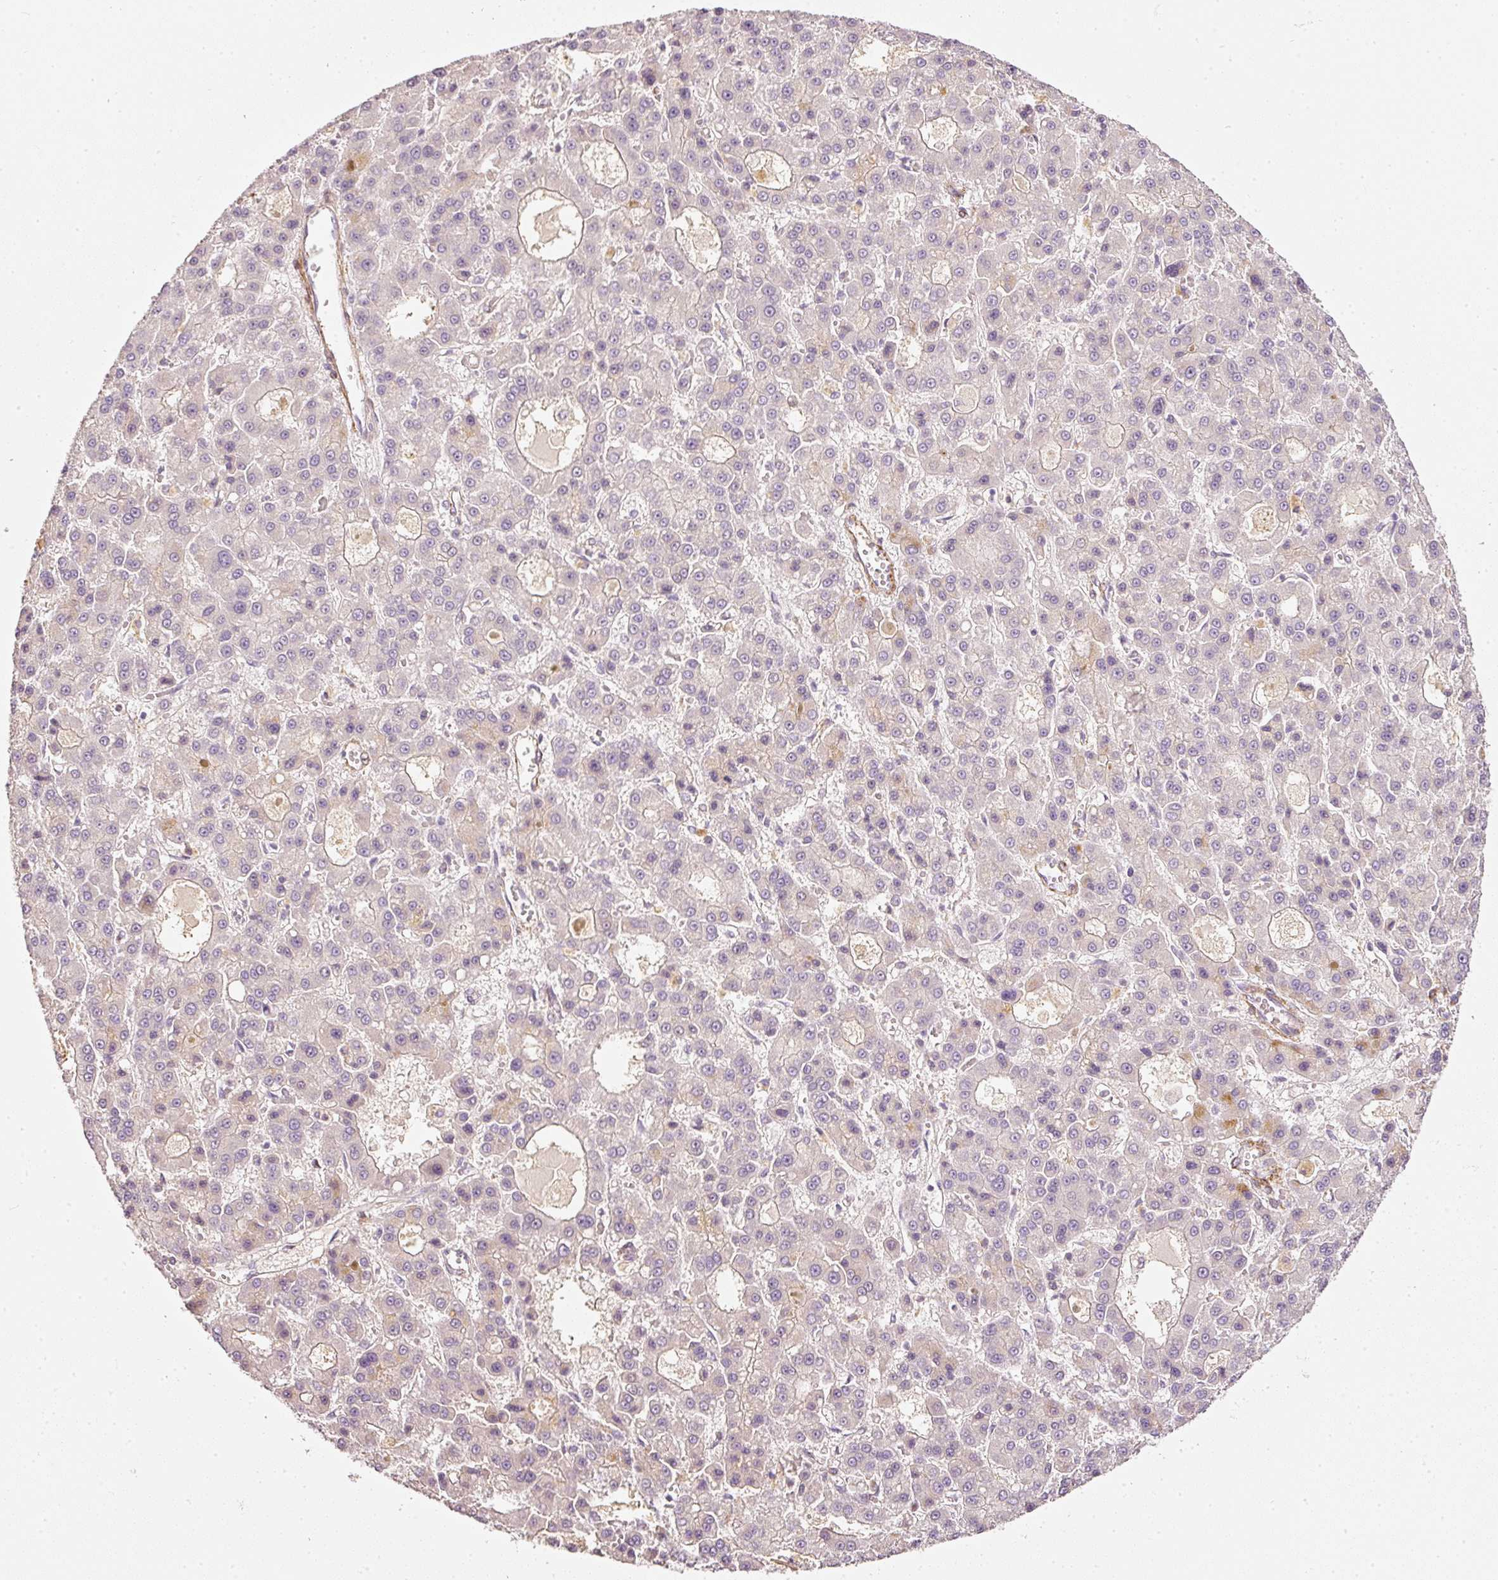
{"staining": {"intensity": "negative", "quantity": "none", "location": "none"}, "tissue": "liver cancer", "cell_type": "Tumor cells", "image_type": "cancer", "snomed": [{"axis": "morphology", "description": "Carcinoma, Hepatocellular, NOS"}, {"axis": "topography", "description": "Liver"}], "caption": "Protein analysis of liver hepatocellular carcinoma demonstrates no significant positivity in tumor cells.", "gene": "TOGARAM1", "patient": {"sex": "male", "age": 70}}